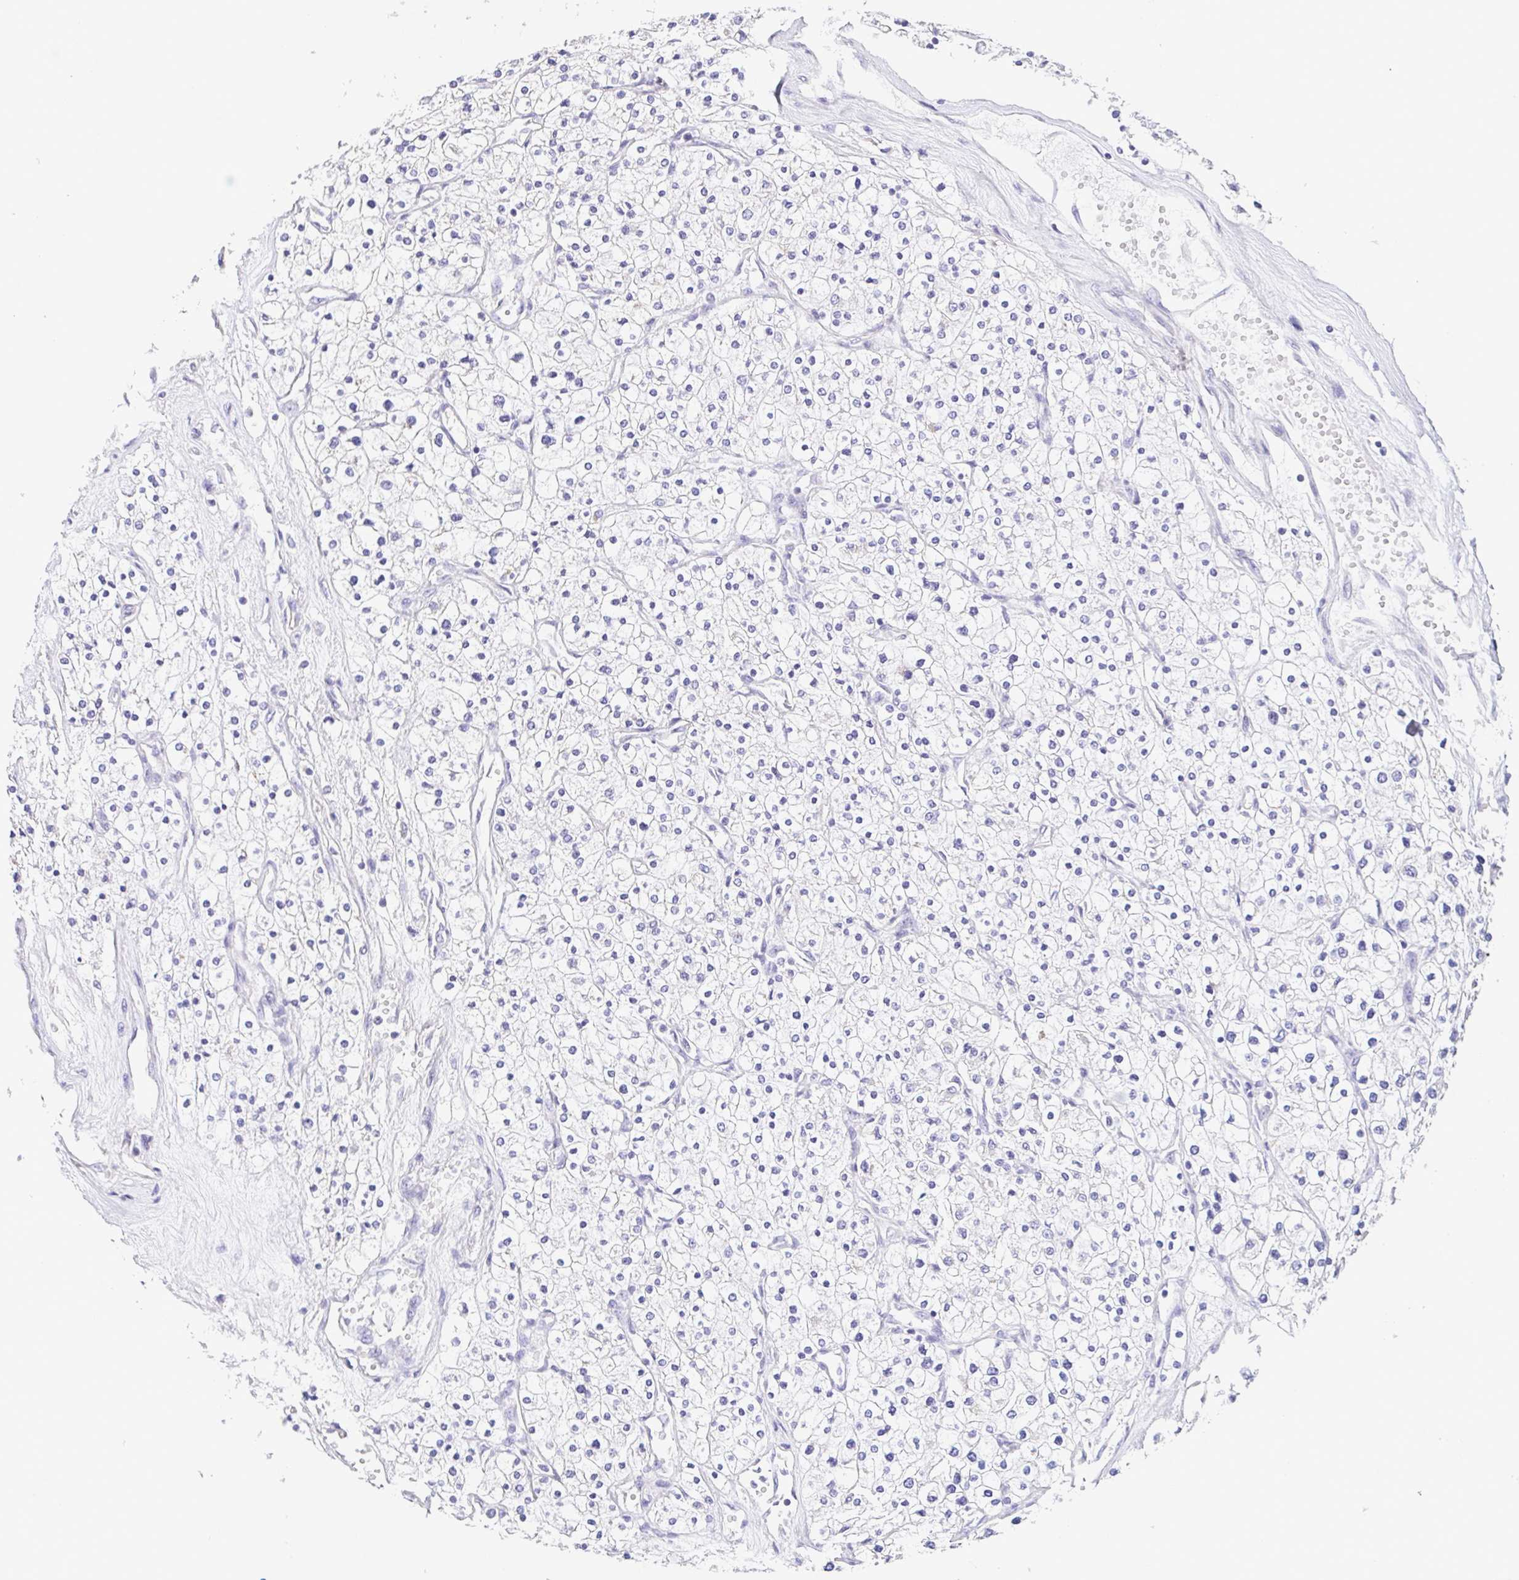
{"staining": {"intensity": "negative", "quantity": "none", "location": "none"}, "tissue": "renal cancer", "cell_type": "Tumor cells", "image_type": "cancer", "snomed": [{"axis": "morphology", "description": "Adenocarcinoma, NOS"}, {"axis": "topography", "description": "Kidney"}], "caption": "This is an immunohistochemistry (IHC) photomicrograph of human renal cancer. There is no expression in tumor cells.", "gene": "GINM1", "patient": {"sex": "male", "age": 80}}